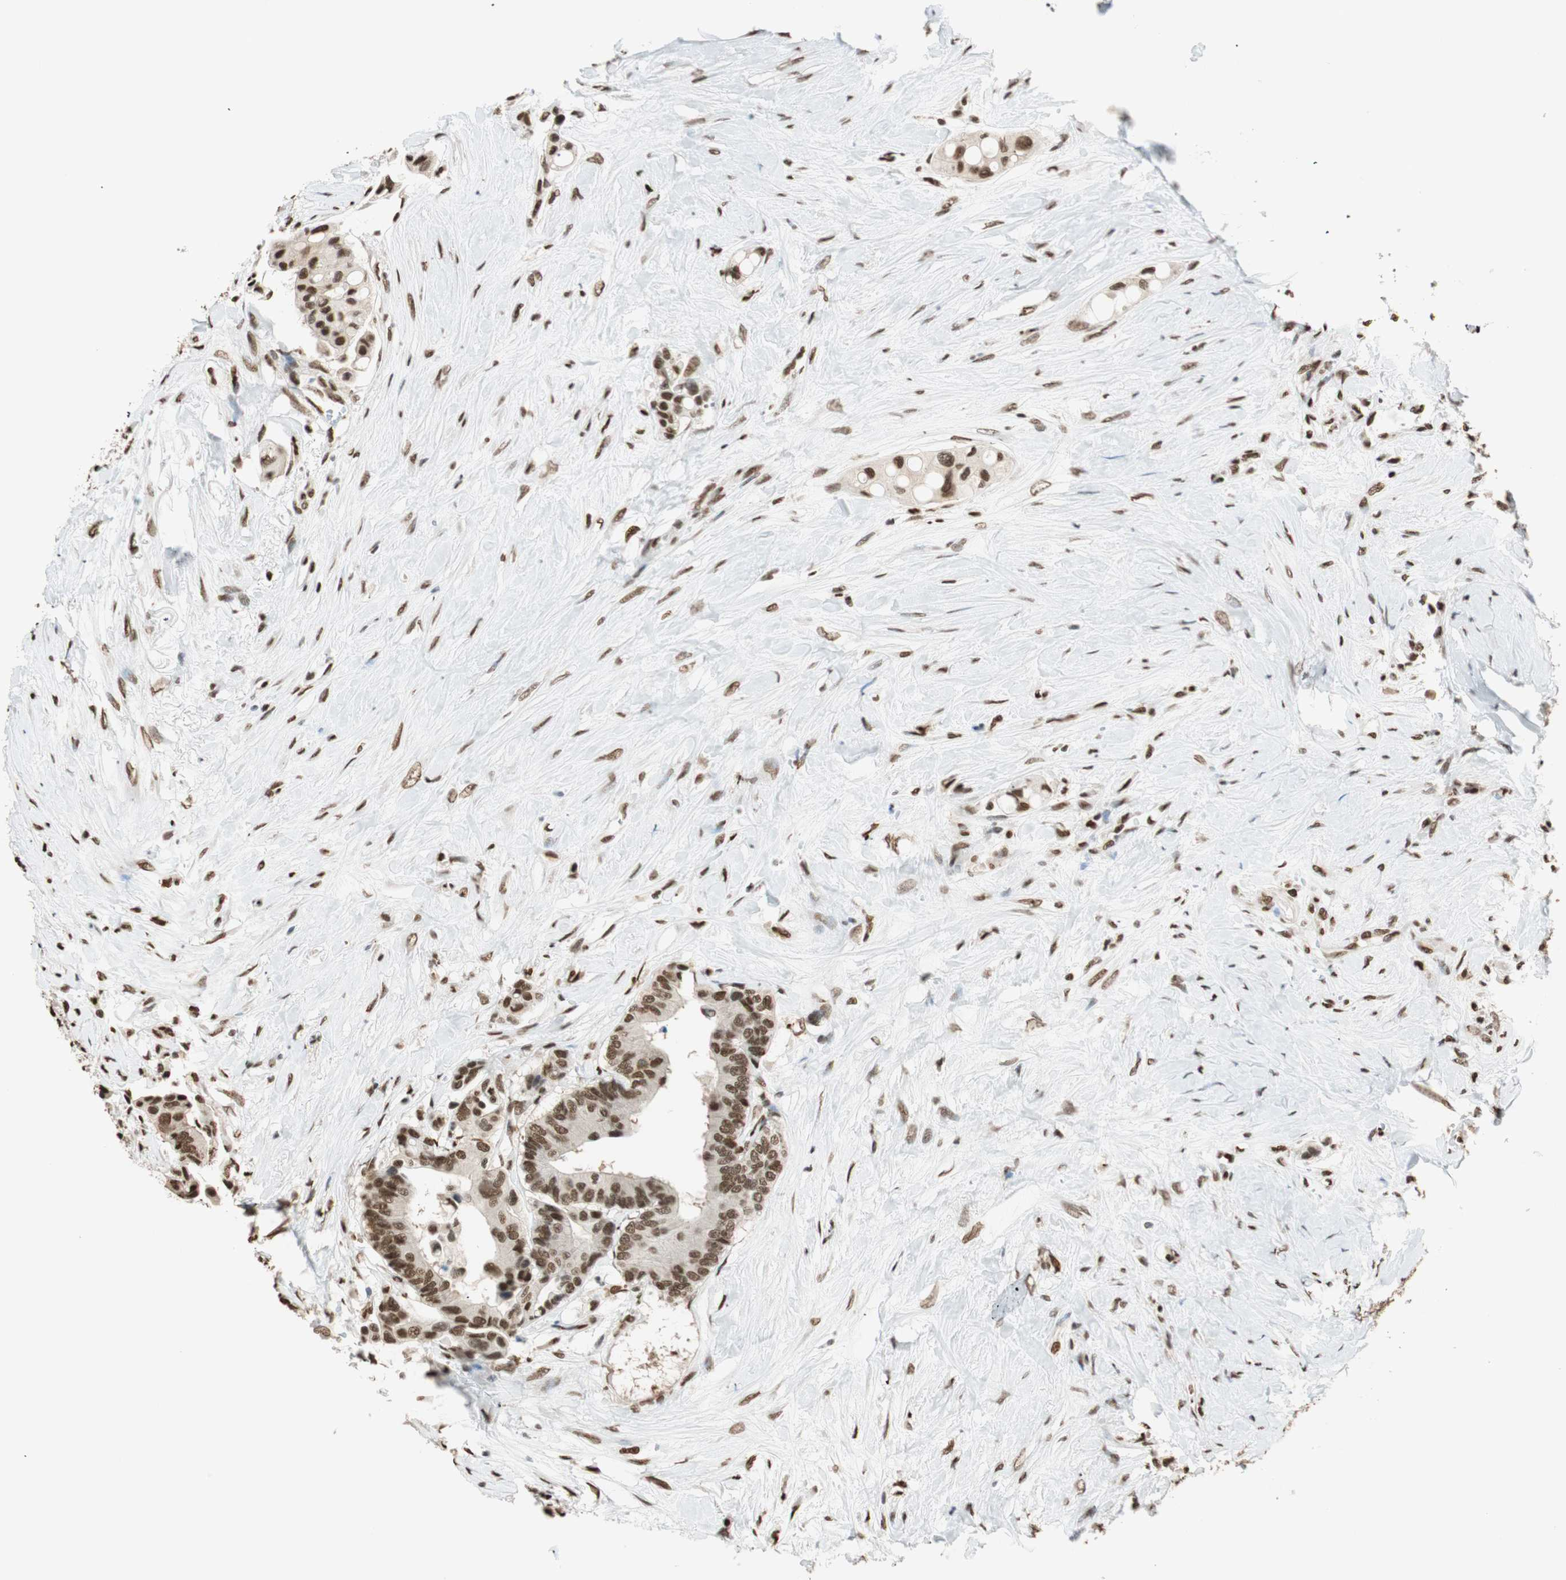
{"staining": {"intensity": "moderate", "quantity": ">75%", "location": "nuclear"}, "tissue": "colorectal cancer", "cell_type": "Tumor cells", "image_type": "cancer", "snomed": [{"axis": "morphology", "description": "Normal tissue, NOS"}, {"axis": "morphology", "description": "Adenocarcinoma, NOS"}, {"axis": "topography", "description": "Colon"}], "caption": "Protein expression analysis of human colorectal cancer (adenocarcinoma) reveals moderate nuclear staining in about >75% of tumor cells. (Stains: DAB (3,3'-diaminobenzidine) in brown, nuclei in blue, Microscopy: brightfield microscopy at high magnification).", "gene": "FANCG", "patient": {"sex": "male", "age": 82}}